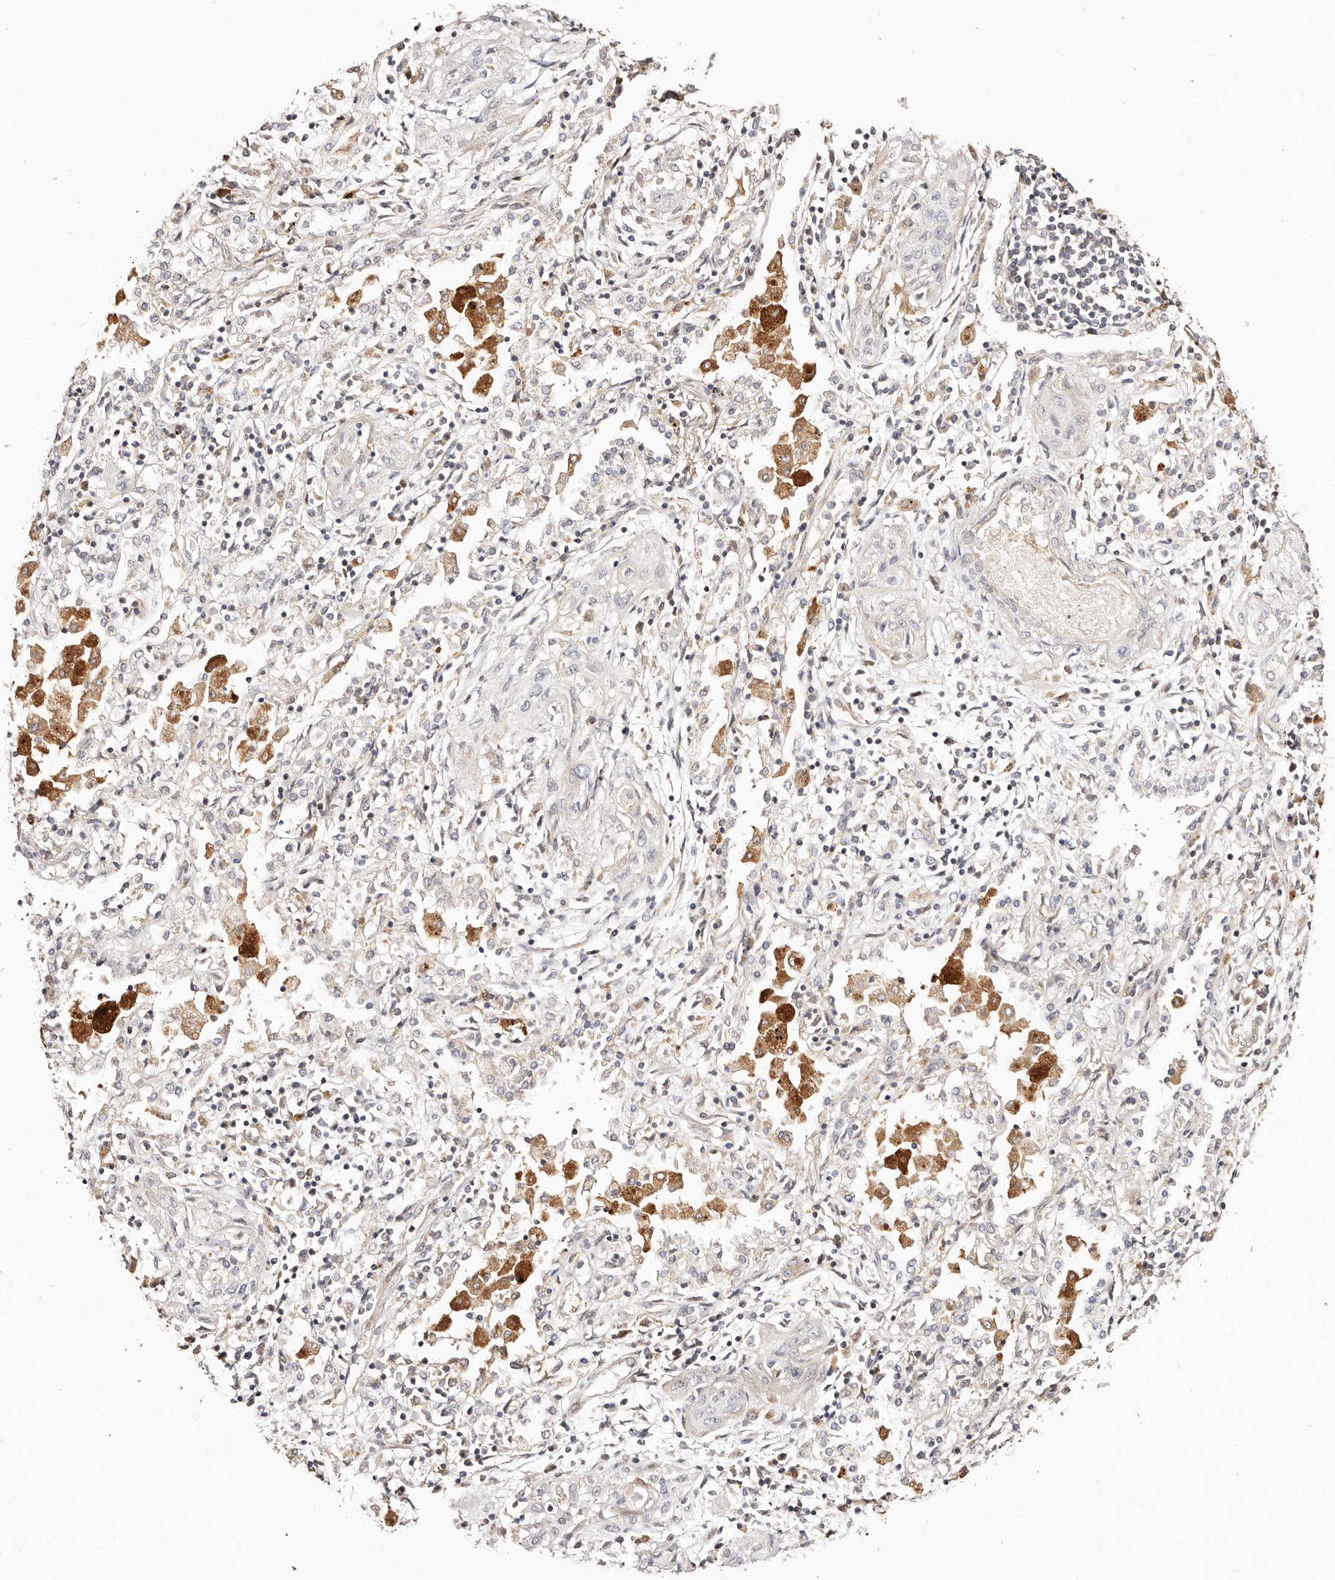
{"staining": {"intensity": "negative", "quantity": "none", "location": "none"}, "tissue": "lung cancer", "cell_type": "Tumor cells", "image_type": "cancer", "snomed": [{"axis": "morphology", "description": "Squamous cell carcinoma, NOS"}, {"axis": "topography", "description": "Lung"}], "caption": "Immunohistochemistry (IHC) histopathology image of lung cancer stained for a protein (brown), which demonstrates no expression in tumor cells.", "gene": "MAPK1", "patient": {"sex": "female", "age": 47}}